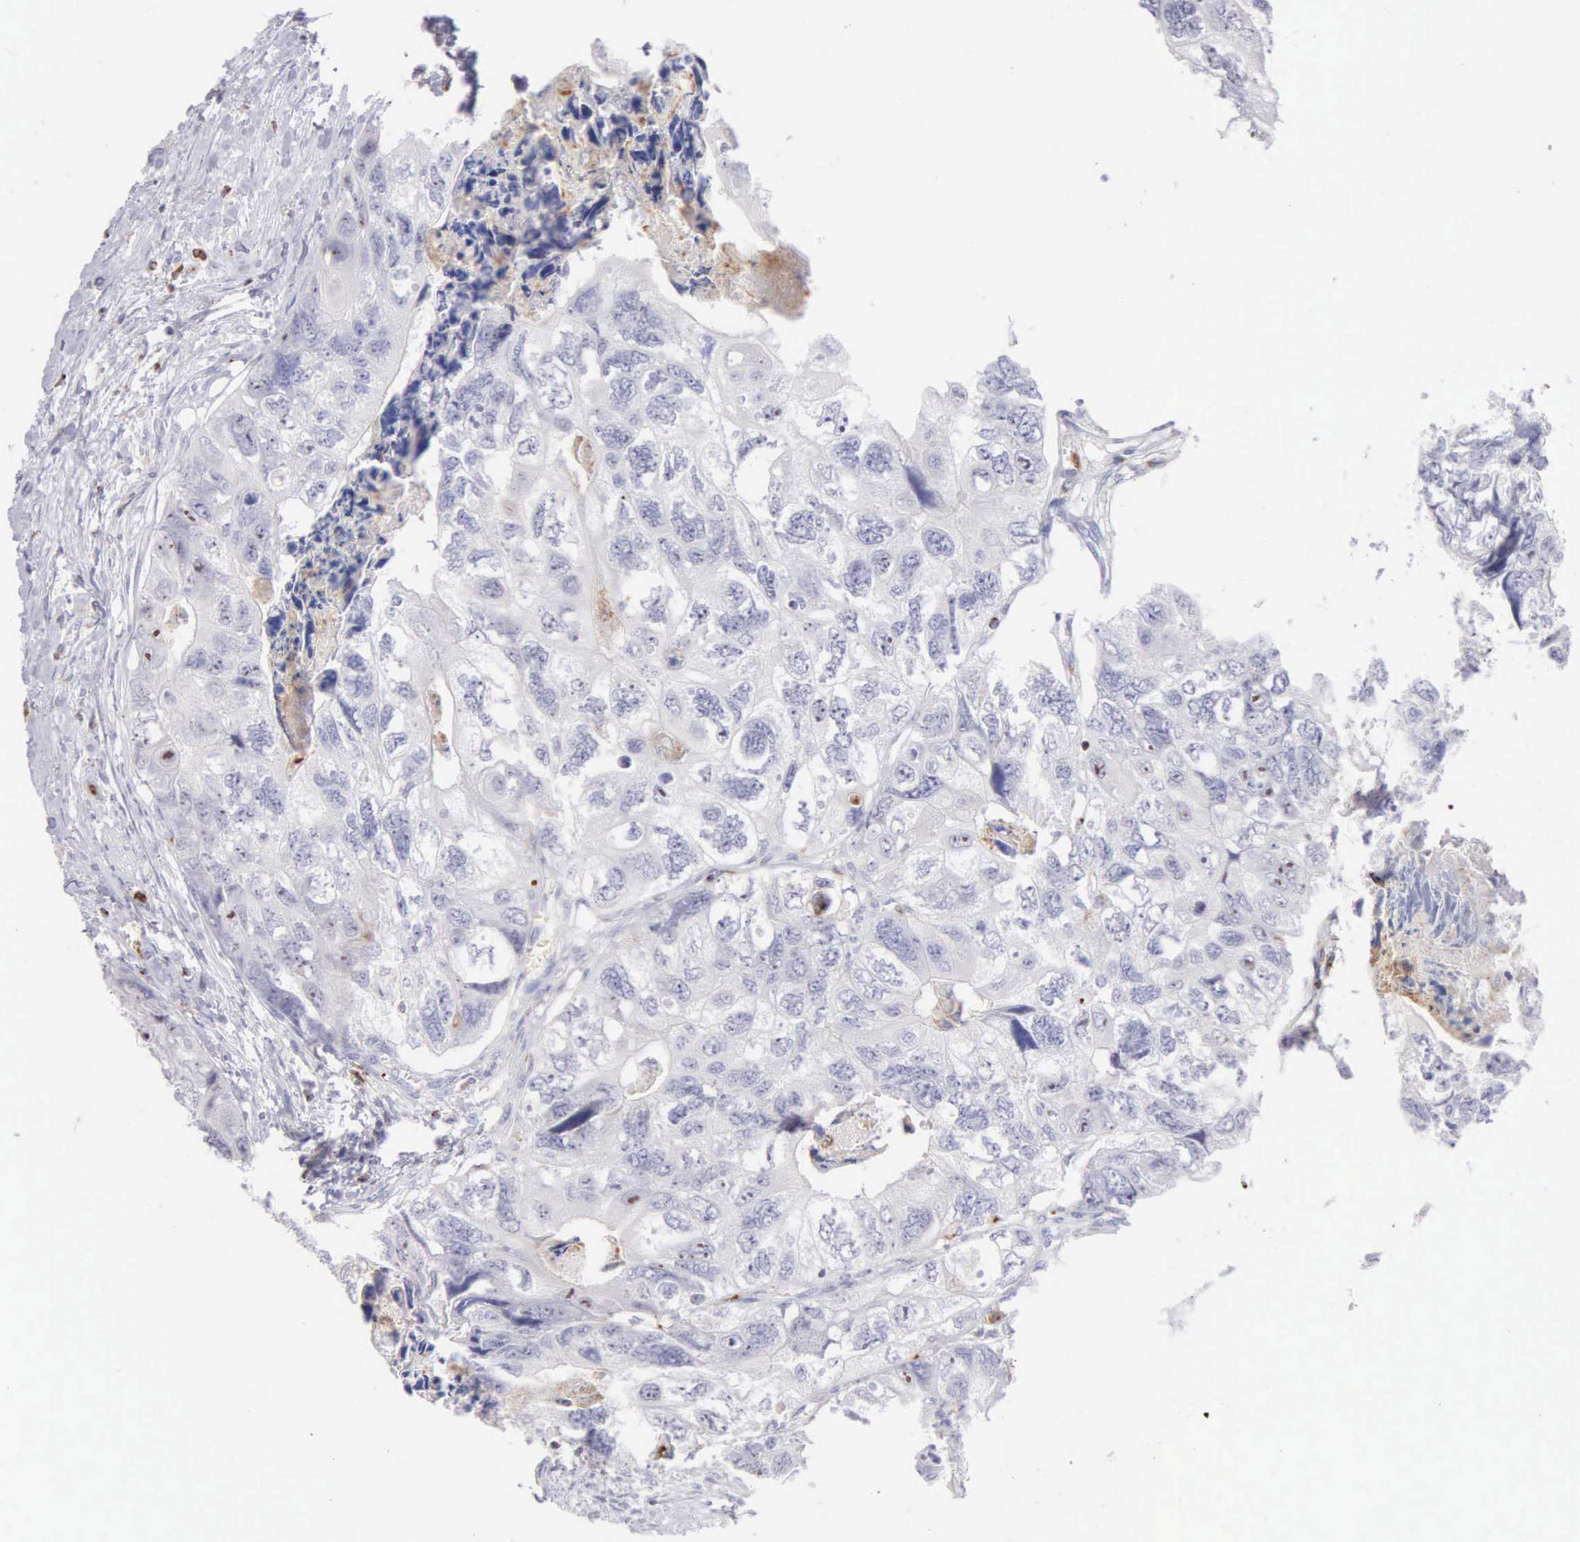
{"staining": {"intensity": "negative", "quantity": "none", "location": "none"}, "tissue": "colorectal cancer", "cell_type": "Tumor cells", "image_type": "cancer", "snomed": [{"axis": "morphology", "description": "Adenocarcinoma, NOS"}, {"axis": "topography", "description": "Rectum"}], "caption": "Tumor cells are negative for protein expression in human colorectal adenocarcinoma.", "gene": "SRGN", "patient": {"sex": "female", "age": 82}}